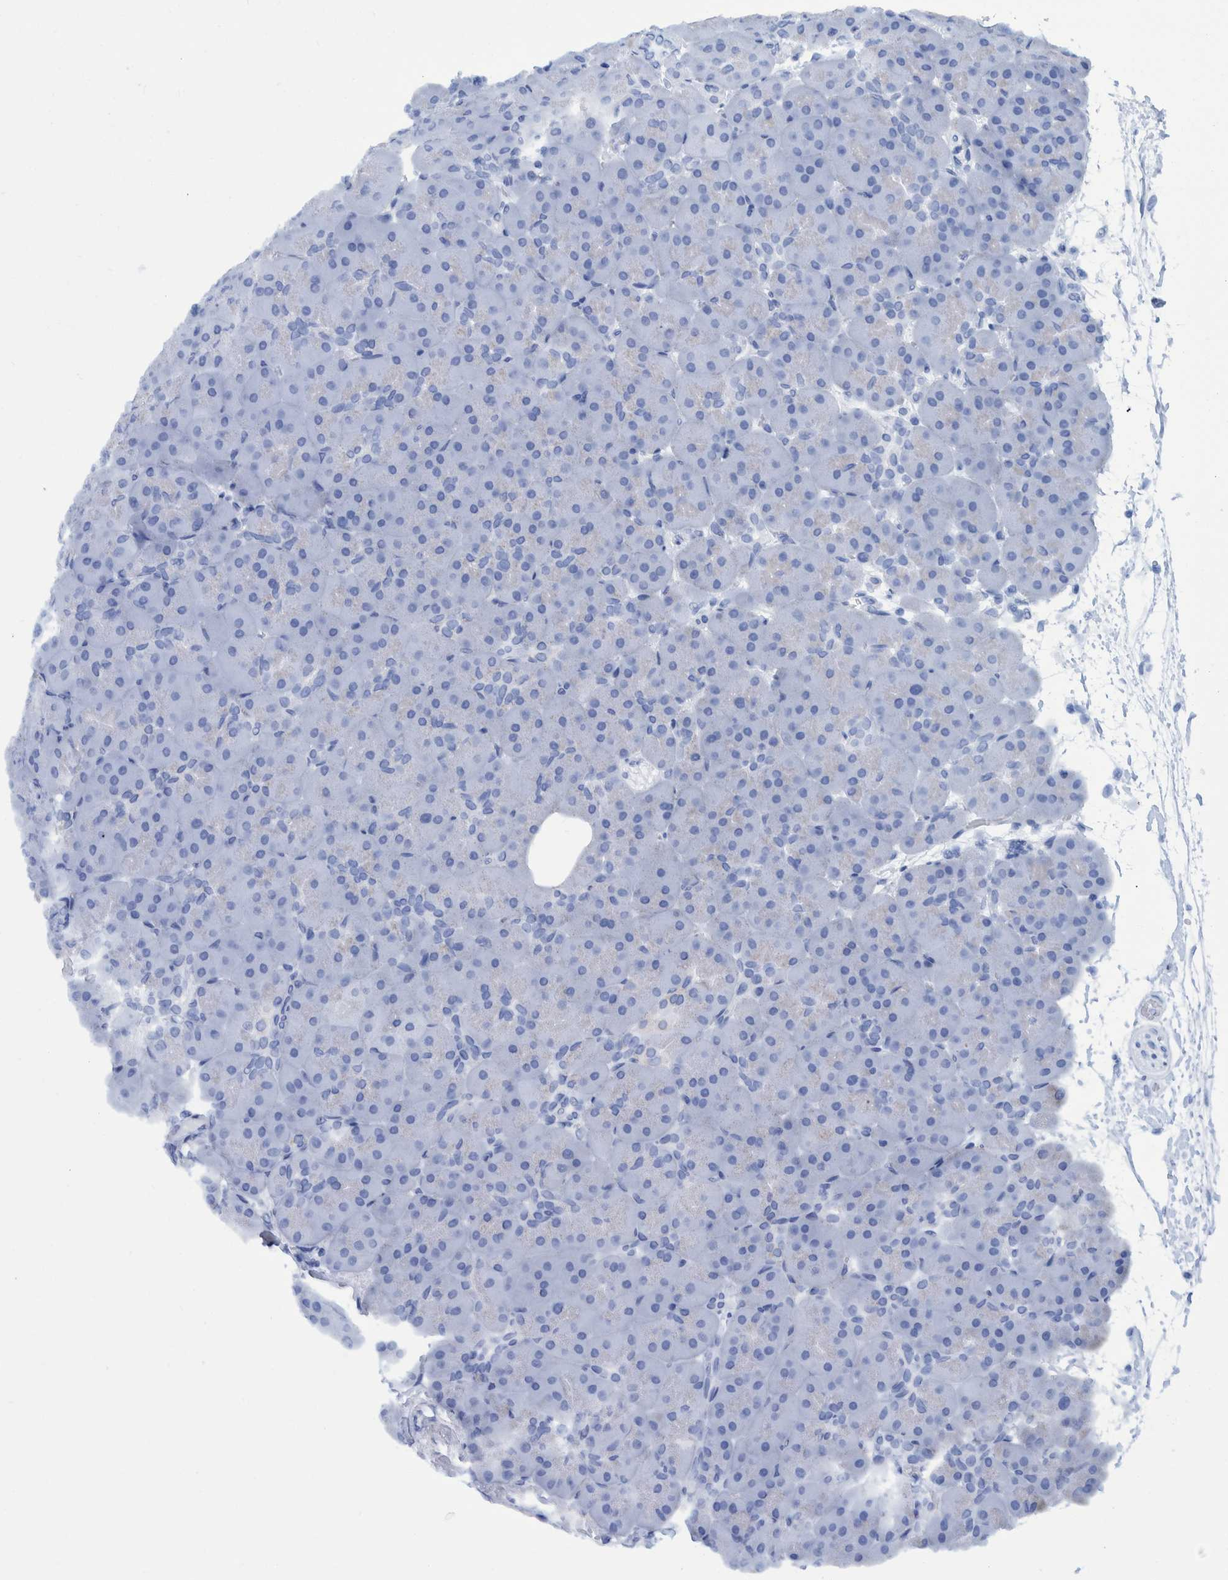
{"staining": {"intensity": "negative", "quantity": "none", "location": "none"}, "tissue": "pancreas", "cell_type": "Exocrine glandular cells", "image_type": "normal", "snomed": [{"axis": "morphology", "description": "Normal tissue, NOS"}, {"axis": "topography", "description": "Pancreas"}], "caption": "Image shows no protein expression in exocrine glandular cells of benign pancreas. (IHC, brightfield microscopy, high magnification).", "gene": "BZW2", "patient": {"sex": "male", "age": 66}}